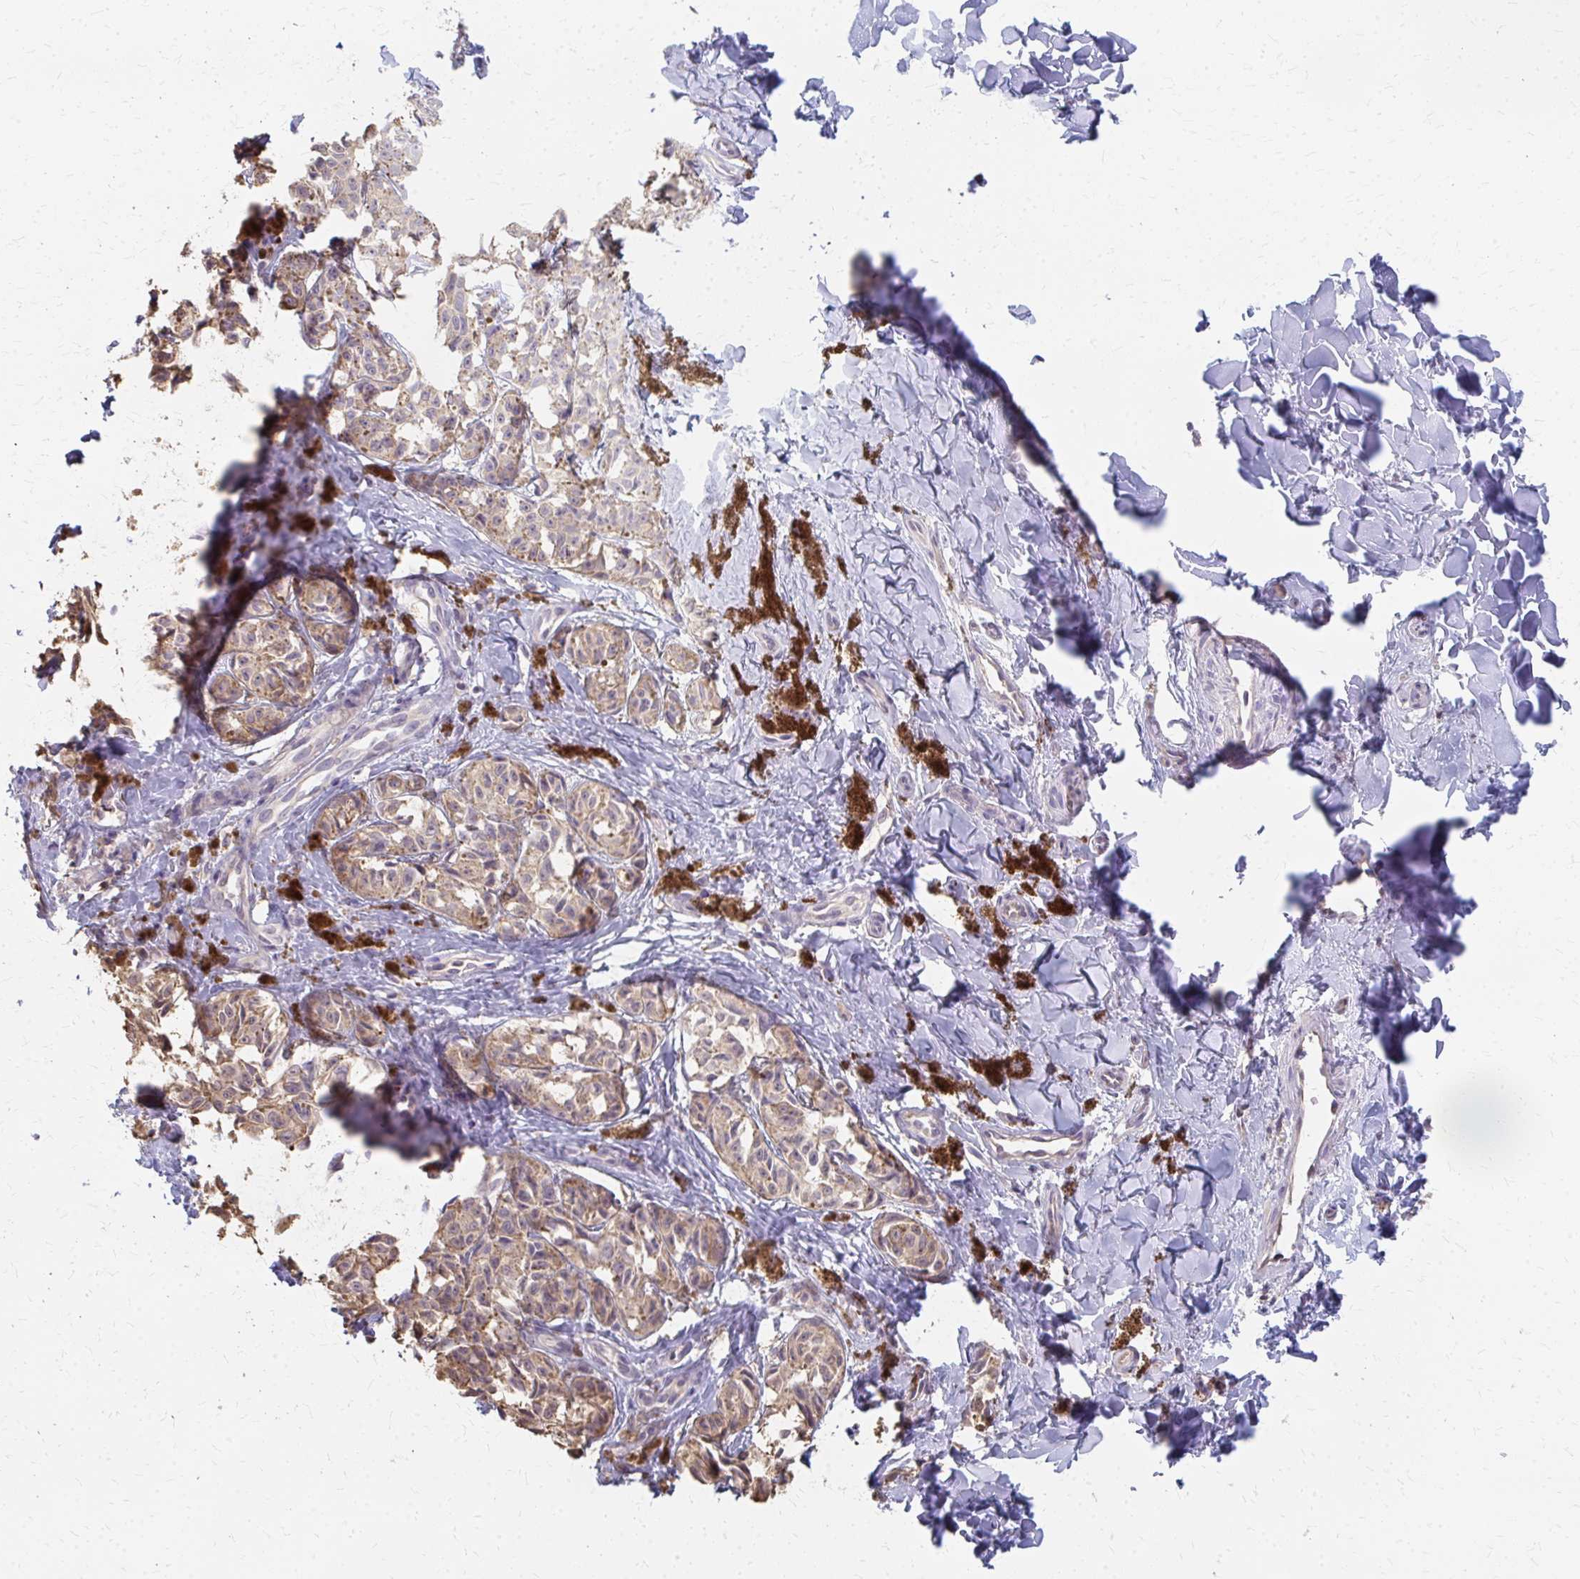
{"staining": {"intensity": "weak", "quantity": "25%-75%", "location": "cytoplasmic/membranous"}, "tissue": "melanoma", "cell_type": "Tumor cells", "image_type": "cancer", "snomed": [{"axis": "morphology", "description": "Malignant melanoma, NOS"}, {"axis": "topography", "description": "Skin"}], "caption": "Immunohistochemical staining of human melanoma displays low levels of weak cytoplasmic/membranous protein positivity in approximately 25%-75% of tumor cells.", "gene": "RABGAP1L", "patient": {"sex": "female", "age": 65}}